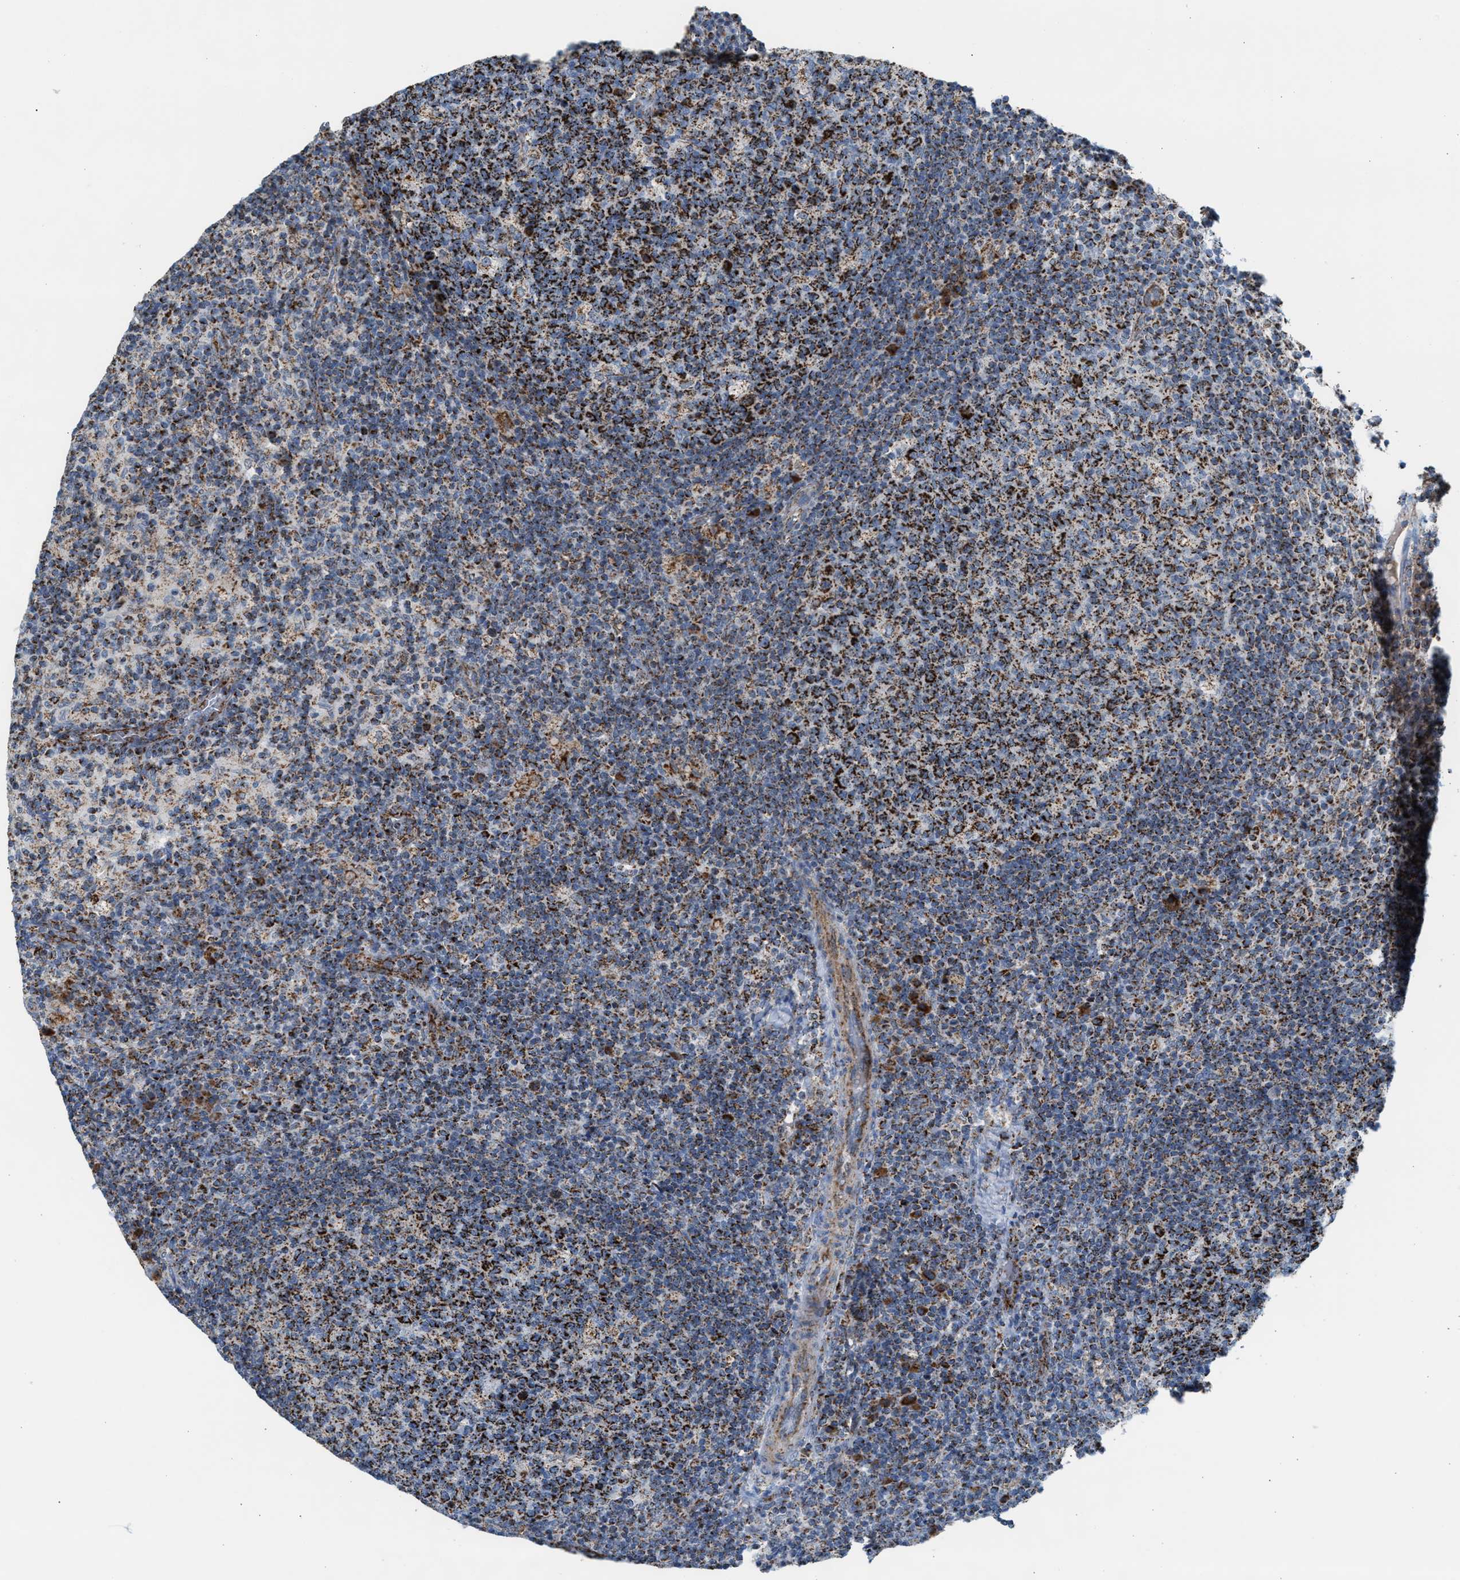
{"staining": {"intensity": "strong", "quantity": ">75%", "location": "cytoplasmic/membranous"}, "tissue": "lymph node", "cell_type": "Germinal center cells", "image_type": "normal", "snomed": [{"axis": "morphology", "description": "Normal tissue, NOS"}, {"axis": "morphology", "description": "Inflammation, NOS"}, {"axis": "topography", "description": "Lymph node"}], "caption": "Germinal center cells demonstrate high levels of strong cytoplasmic/membranous expression in about >75% of cells in normal human lymph node. Nuclei are stained in blue.", "gene": "PMPCA", "patient": {"sex": "male", "age": 55}}